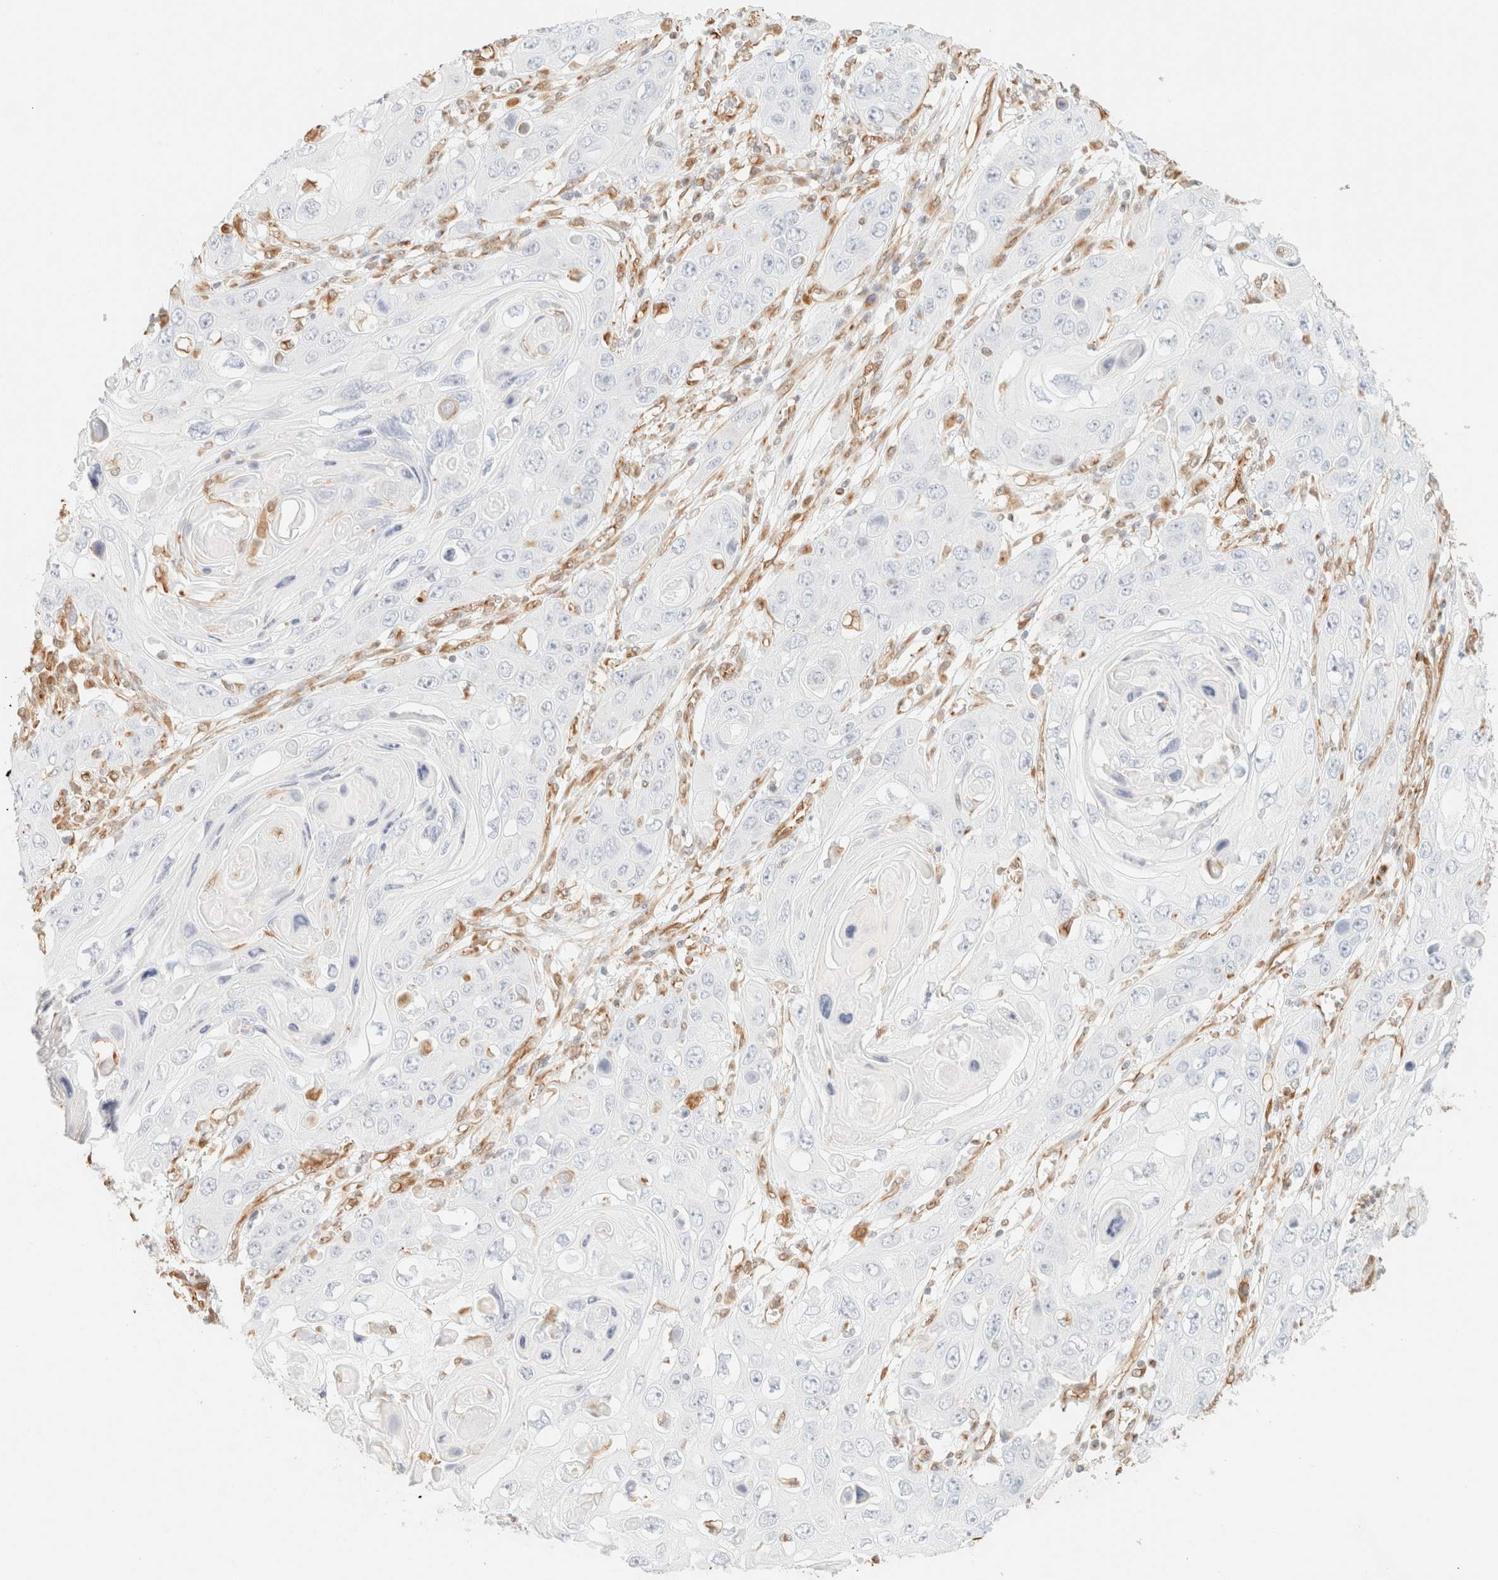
{"staining": {"intensity": "negative", "quantity": "none", "location": "none"}, "tissue": "skin cancer", "cell_type": "Tumor cells", "image_type": "cancer", "snomed": [{"axis": "morphology", "description": "Squamous cell carcinoma, NOS"}, {"axis": "topography", "description": "Skin"}], "caption": "High magnification brightfield microscopy of skin squamous cell carcinoma stained with DAB (brown) and counterstained with hematoxylin (blue): tumor cells show no significant expression. (DAB (3,3'-diaminobenzidine) immunohistochemistry visualized using brightfield microscopy, high magnification).", "gene": "ZSCAN18", "patient": {"sex": "male", "age": 55}}